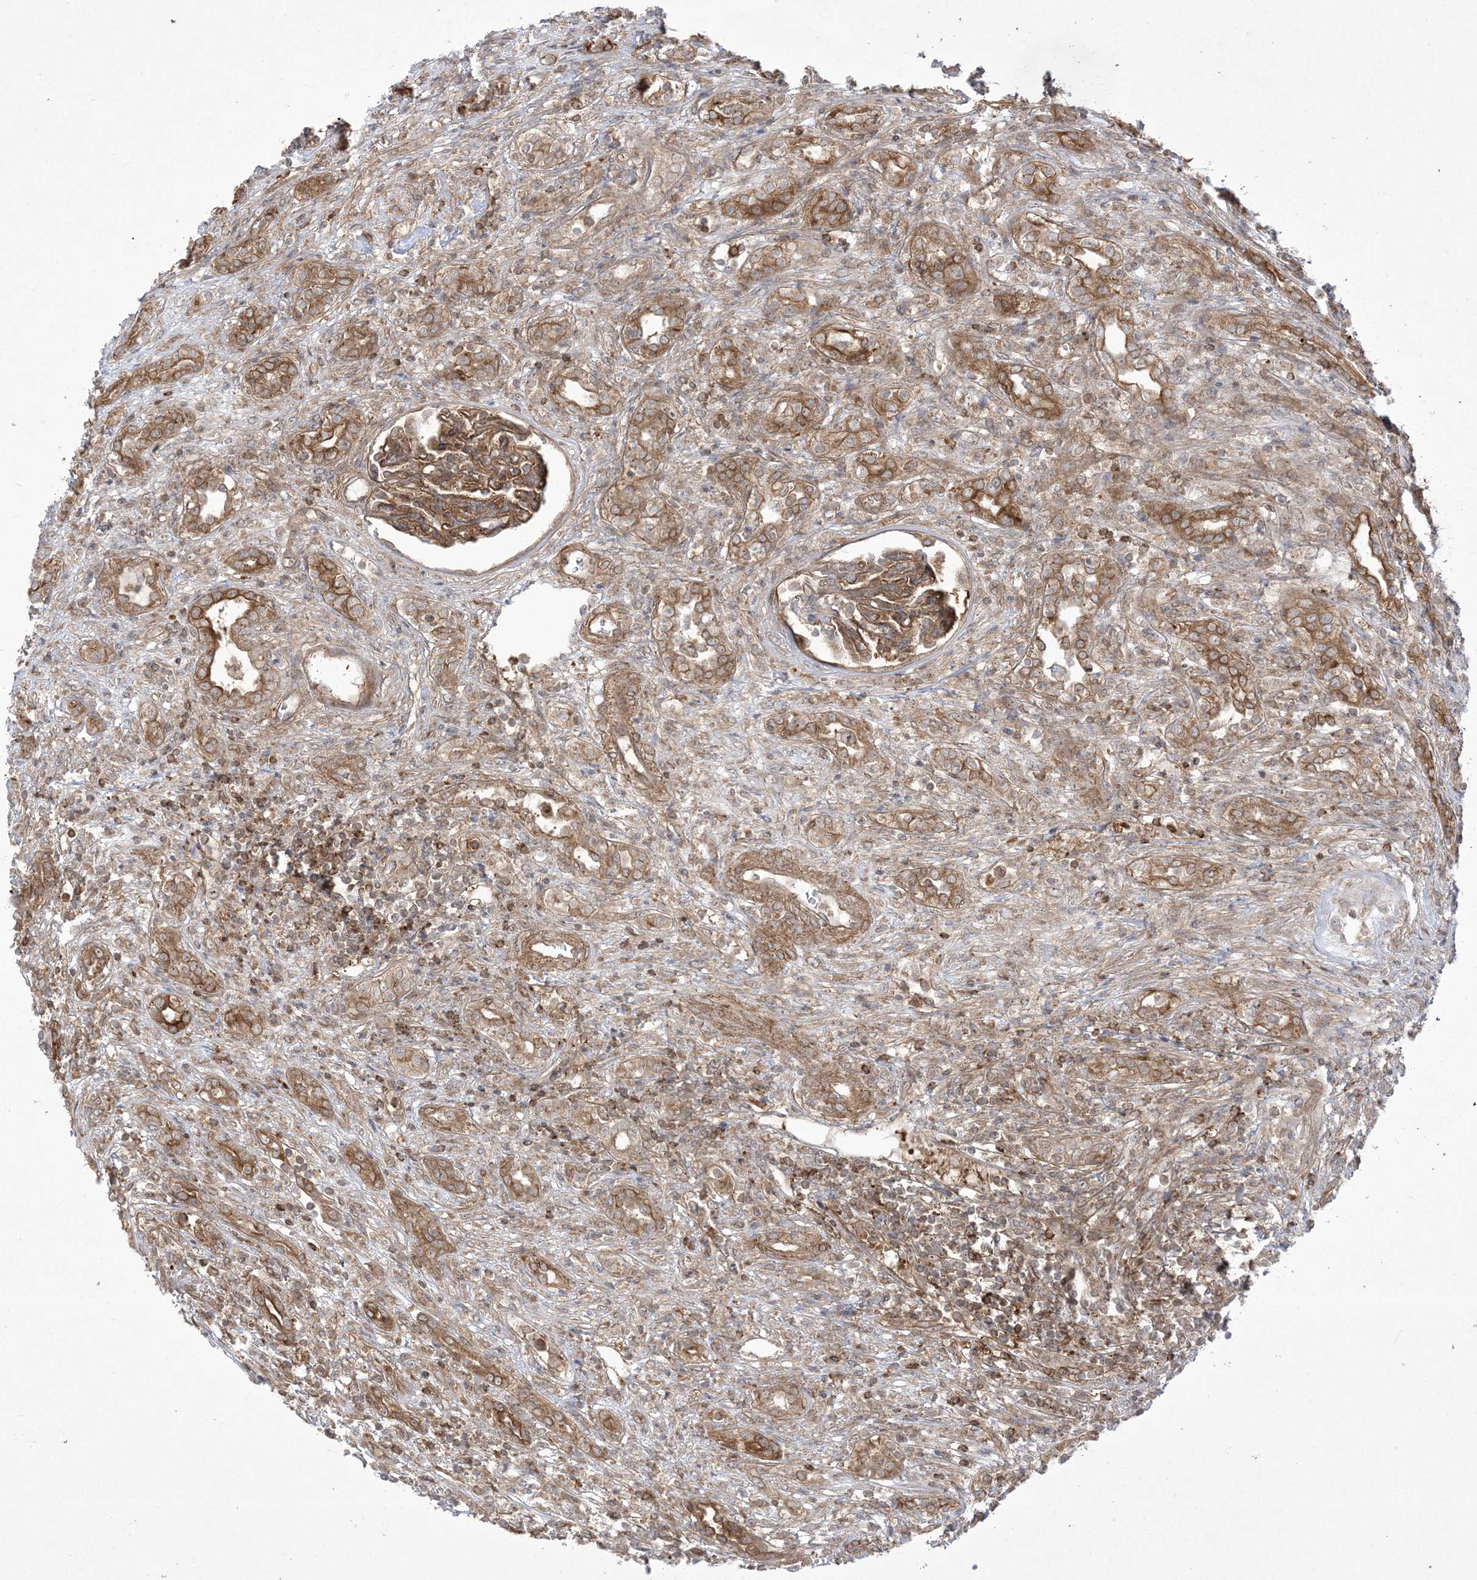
{"staining": {"intensity": "moderate", "quantity": ">75%", "location": "cytoplasmic/membranous,nuclear"}, "tissue": "renal cancer", "cell_type": "Tumor cells", "image_type": "cancer", "snomed": [{"axis": "morphology", "description": "Adenocarcinoma, NOS"}, {"axis": "topography", "description": "Kidney"}], "caption": "This is a micrograph of immunohistochemistry (IHC) staining of adenocarcinoma (renal), which shows moderate staining in the cytoplasmic/membranous and nuclear of tumor cells.", "gene": "SOGA3", "patient": {"sex": "female", "age": 54}}